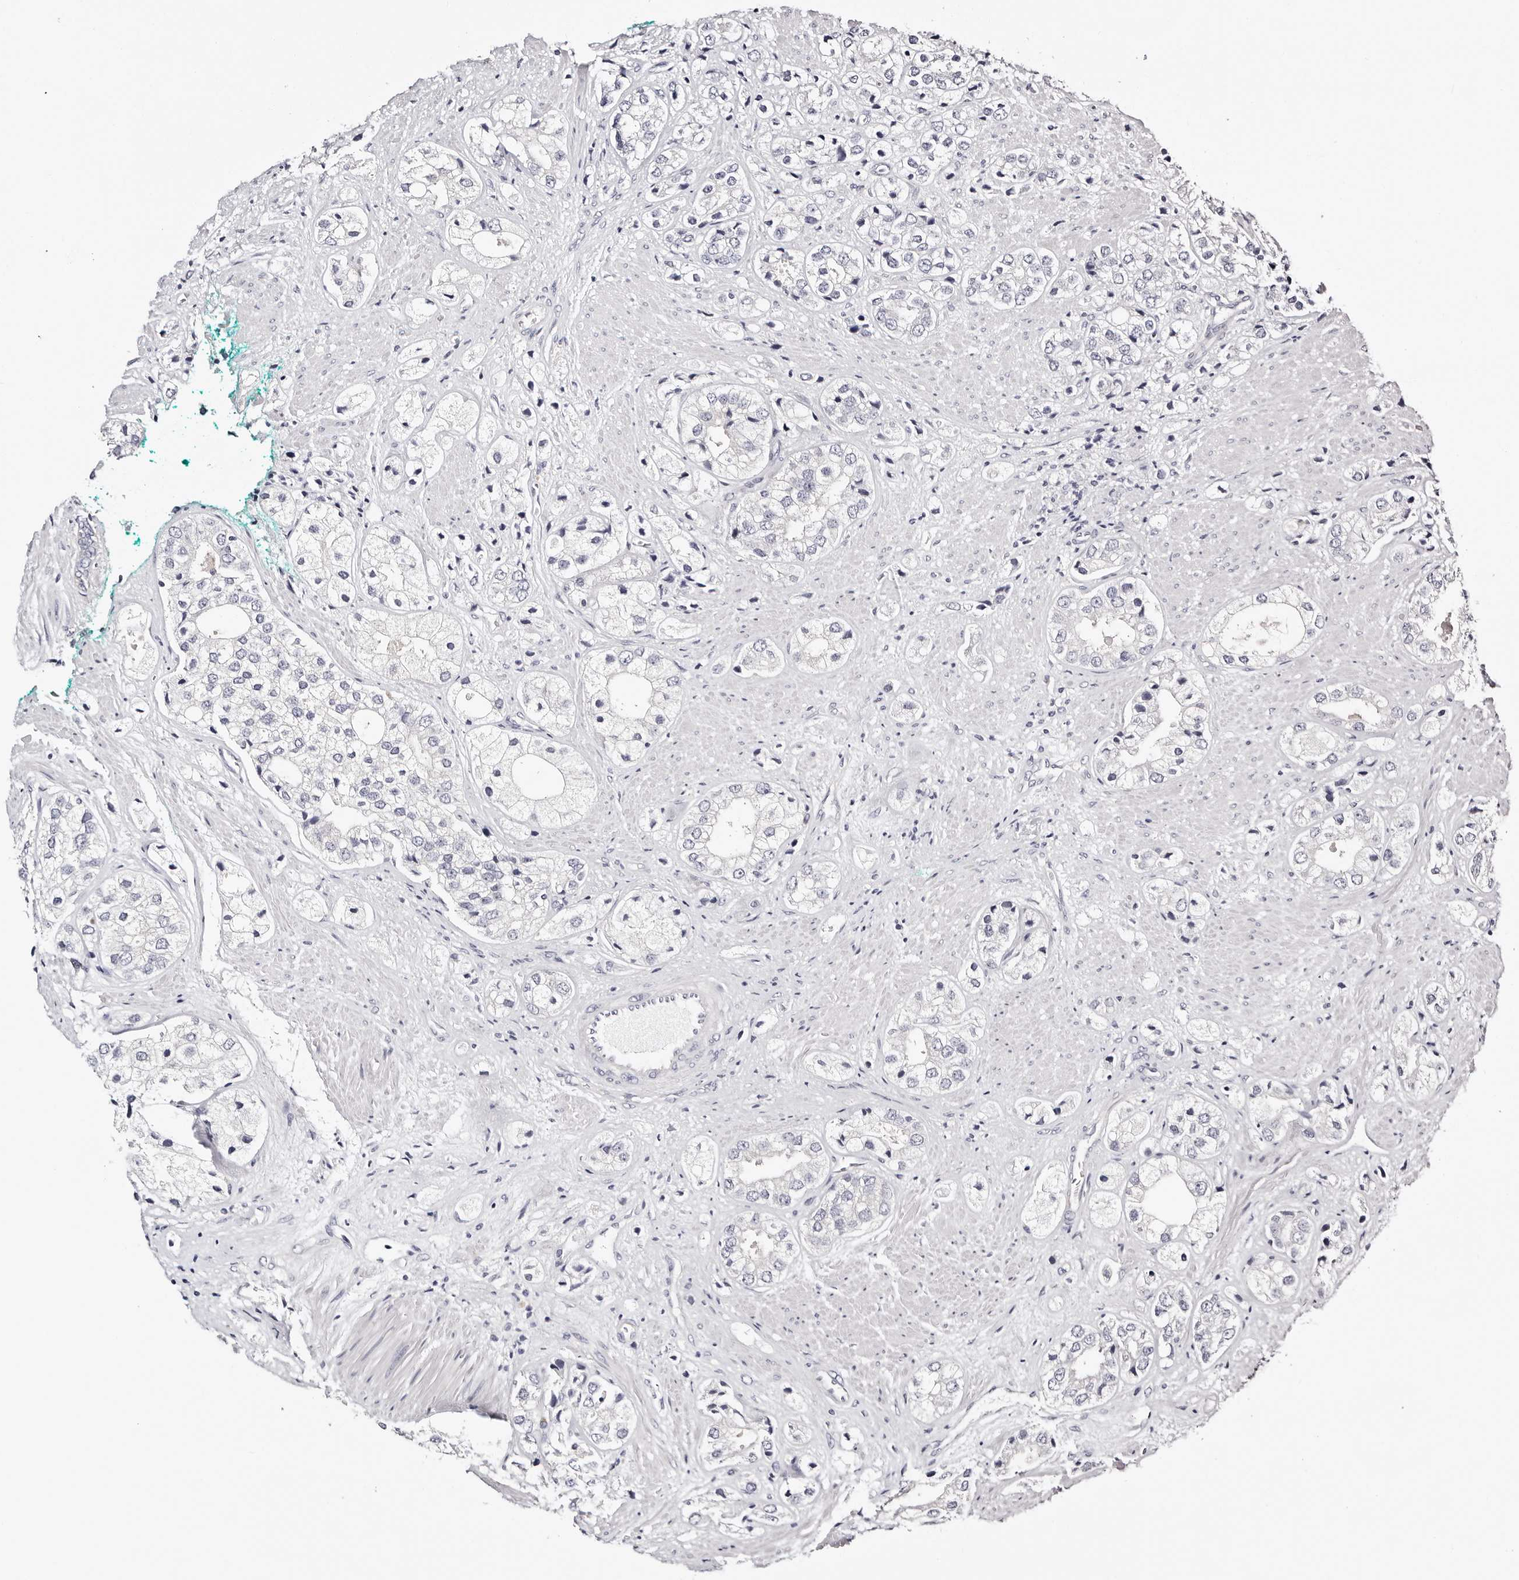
{"staining": {"intensity": "negative", "quantity": "none", "location": "none"}, "tissue": "prostate cancer", "cell_type": "Tumor cells", "image_type": "cancer", "snomed": [{"axis": "morphology", "description": "Adenocarcinoma, High grade"}, {"axis": "topography", "description": "Prostate"}], "caption": "Prostate high-grade adenocarcinoma was stained to show a protein in brown. There is no significant staining in tumor cells.", "gene": "ROM1", "patient": {"sex": "male", "age": 50}}